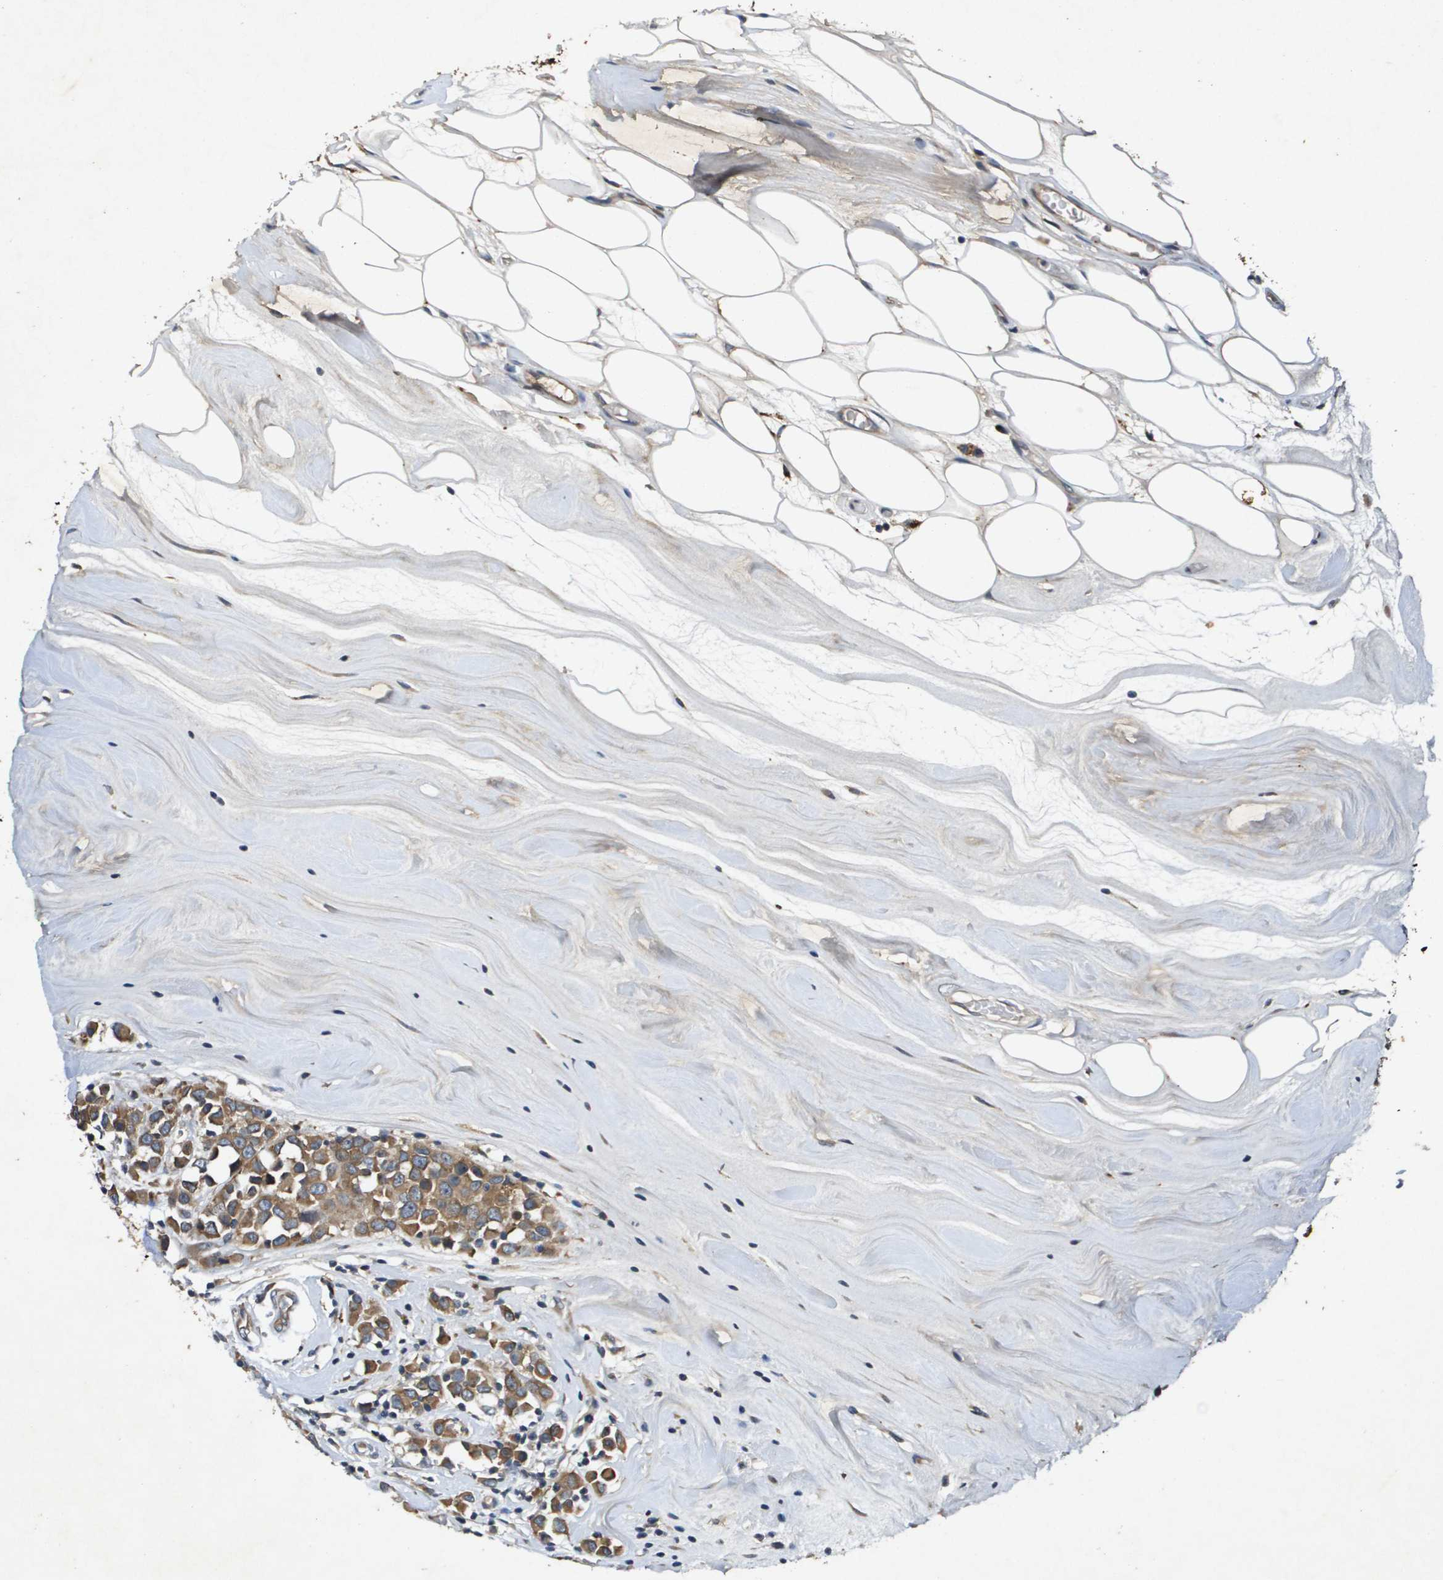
{"staining": {"intensity": "moderate", "quantity": ">75%", "location": "cytoplasmic/membranous"}, "tissue": "breast cancer", "cell_type": "Tumor cells", "image_type": "cancer", "snomed": [{"axis": "morphology", "description": "Duct carcinoma"}, {"axis": "topography", "description": "Breast"}], "caption": "This image displays IHC staining of breast cancer (intraductal carcinoma), with medium moderate cytoplasmic/membranous staining in approximately >75% of tumor cells.", "gene": "PGAP3", "patient": {"sex": "female", "age": 61}}